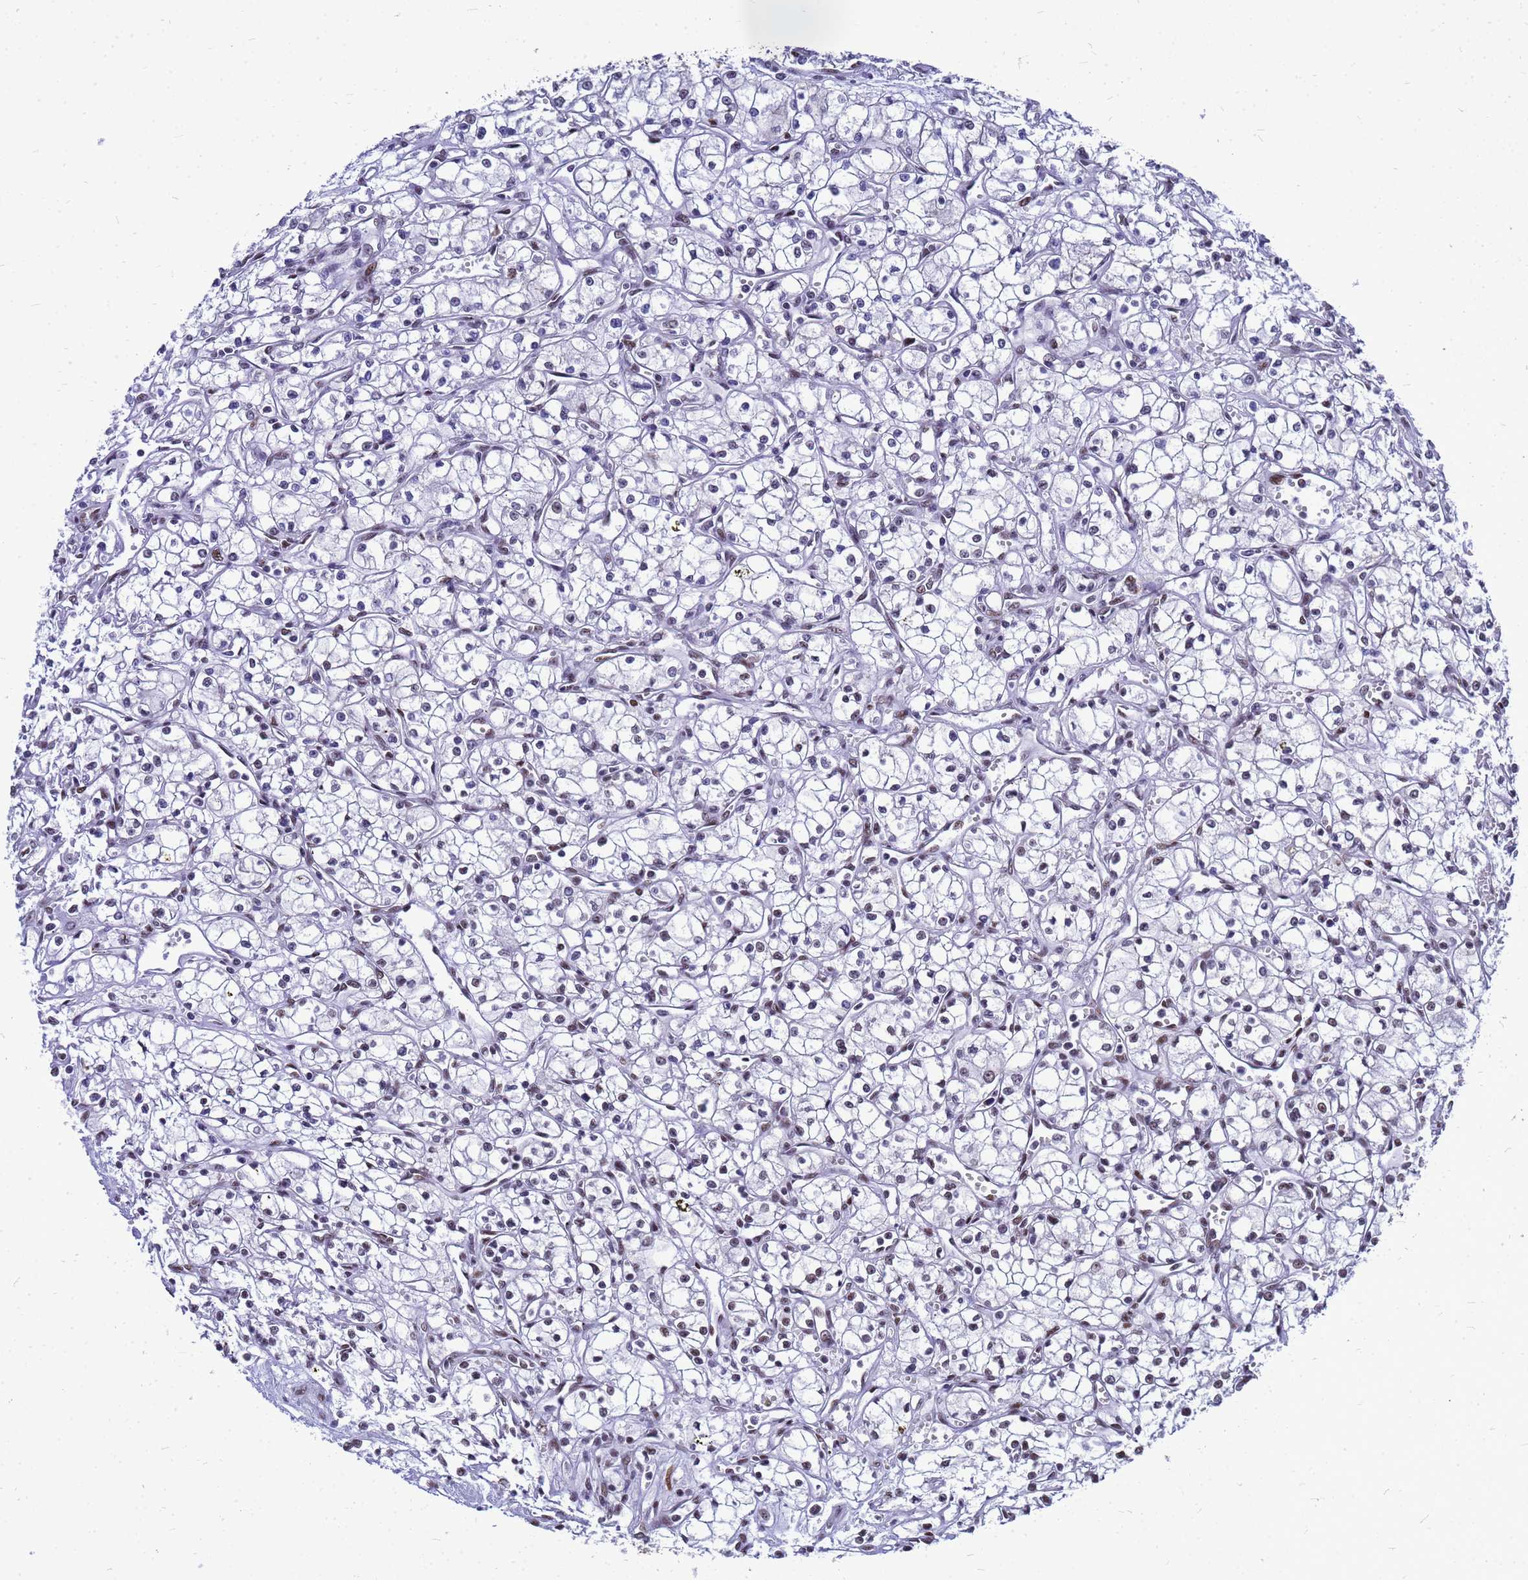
{"staining": {"intensity": "weak", "quantity": "<25%", "location": "nuclear"}, "tissue": "renal cancer", "cell_type": "Tumor cells", "image_type": "cancer", "snomed": [{"axis": "morphology", "description": "Adenocarcinoma, NOS"}, {"axis": "topography", "description": "Kidney"}], "caption": "High magnification brightfield microscopy of renal cancer (adenocarcinoma) stained with DAB (3,3'-diaminobenzidine) (brown) and counterstained with hematoxylin (blue): tumor cells show no significant positivity. The staining was performed using DAB to visualize the protein expression in brown, while the nuclei were stained in blue with hematoxylin (Magnification: 20x).", "gene": "SART3", "patient": {"sex": "male", "age": 59}}